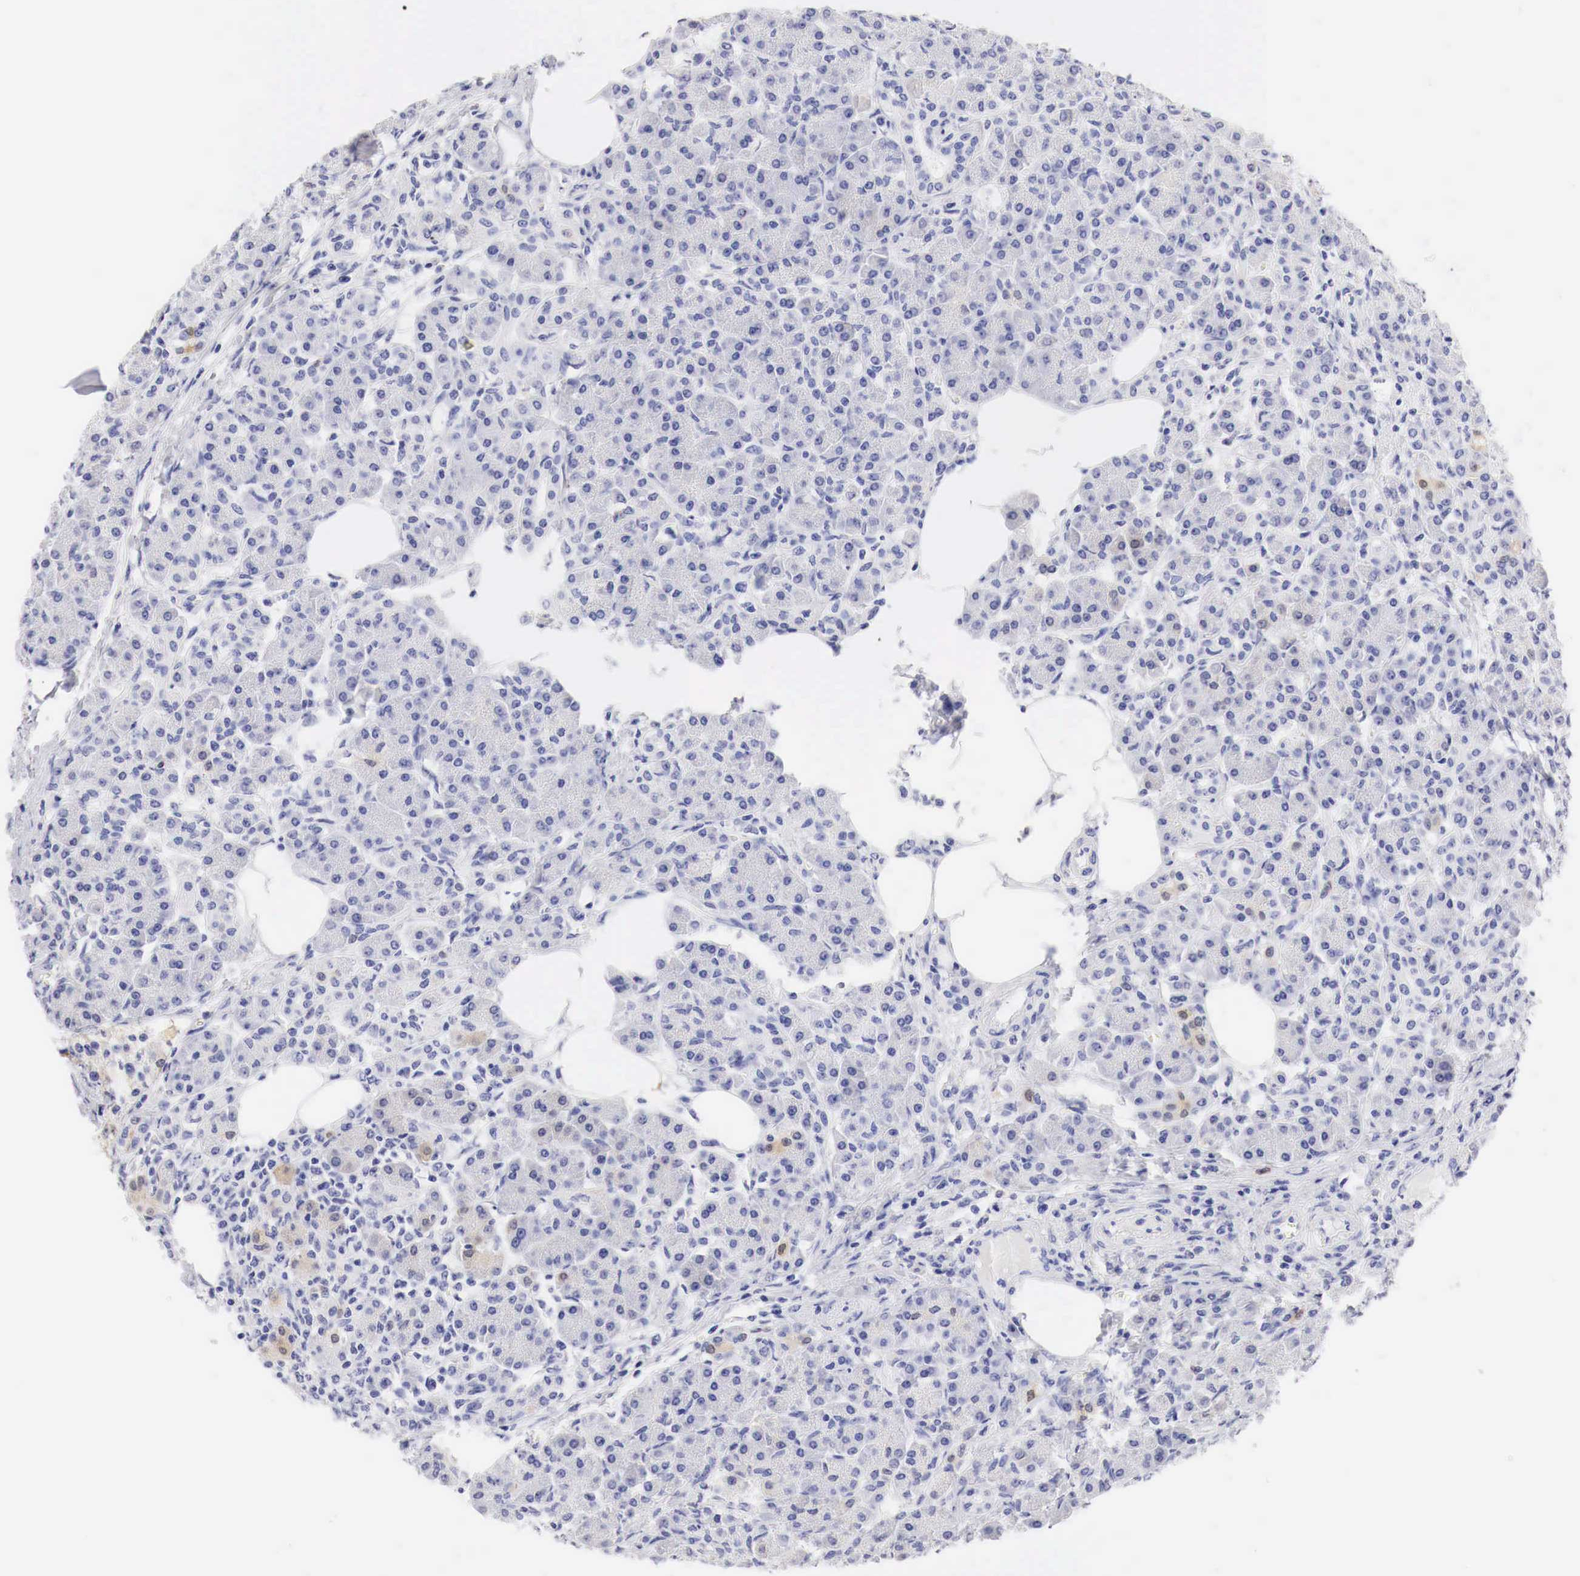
{"staining": {"intensity": "weak", "quantity": "<25%", "location": "cytoplasmic/membranous"}, "tissue": "pancreas", "cell_type": "Exocrine glandular cells", "image_type": "normal", "snomed": [{"axis": "morphology", "description": "Normal tissue, NOS"}, {"axis": "topography", "description": "Pancreas"}], "caption": "This is an immunohistochemistry histopathology image of normal human pancreas. There is no expression in exocrine glandular cells.", "gene": "CDKN2A", "patient": {"sex": "female", "age": 73}}